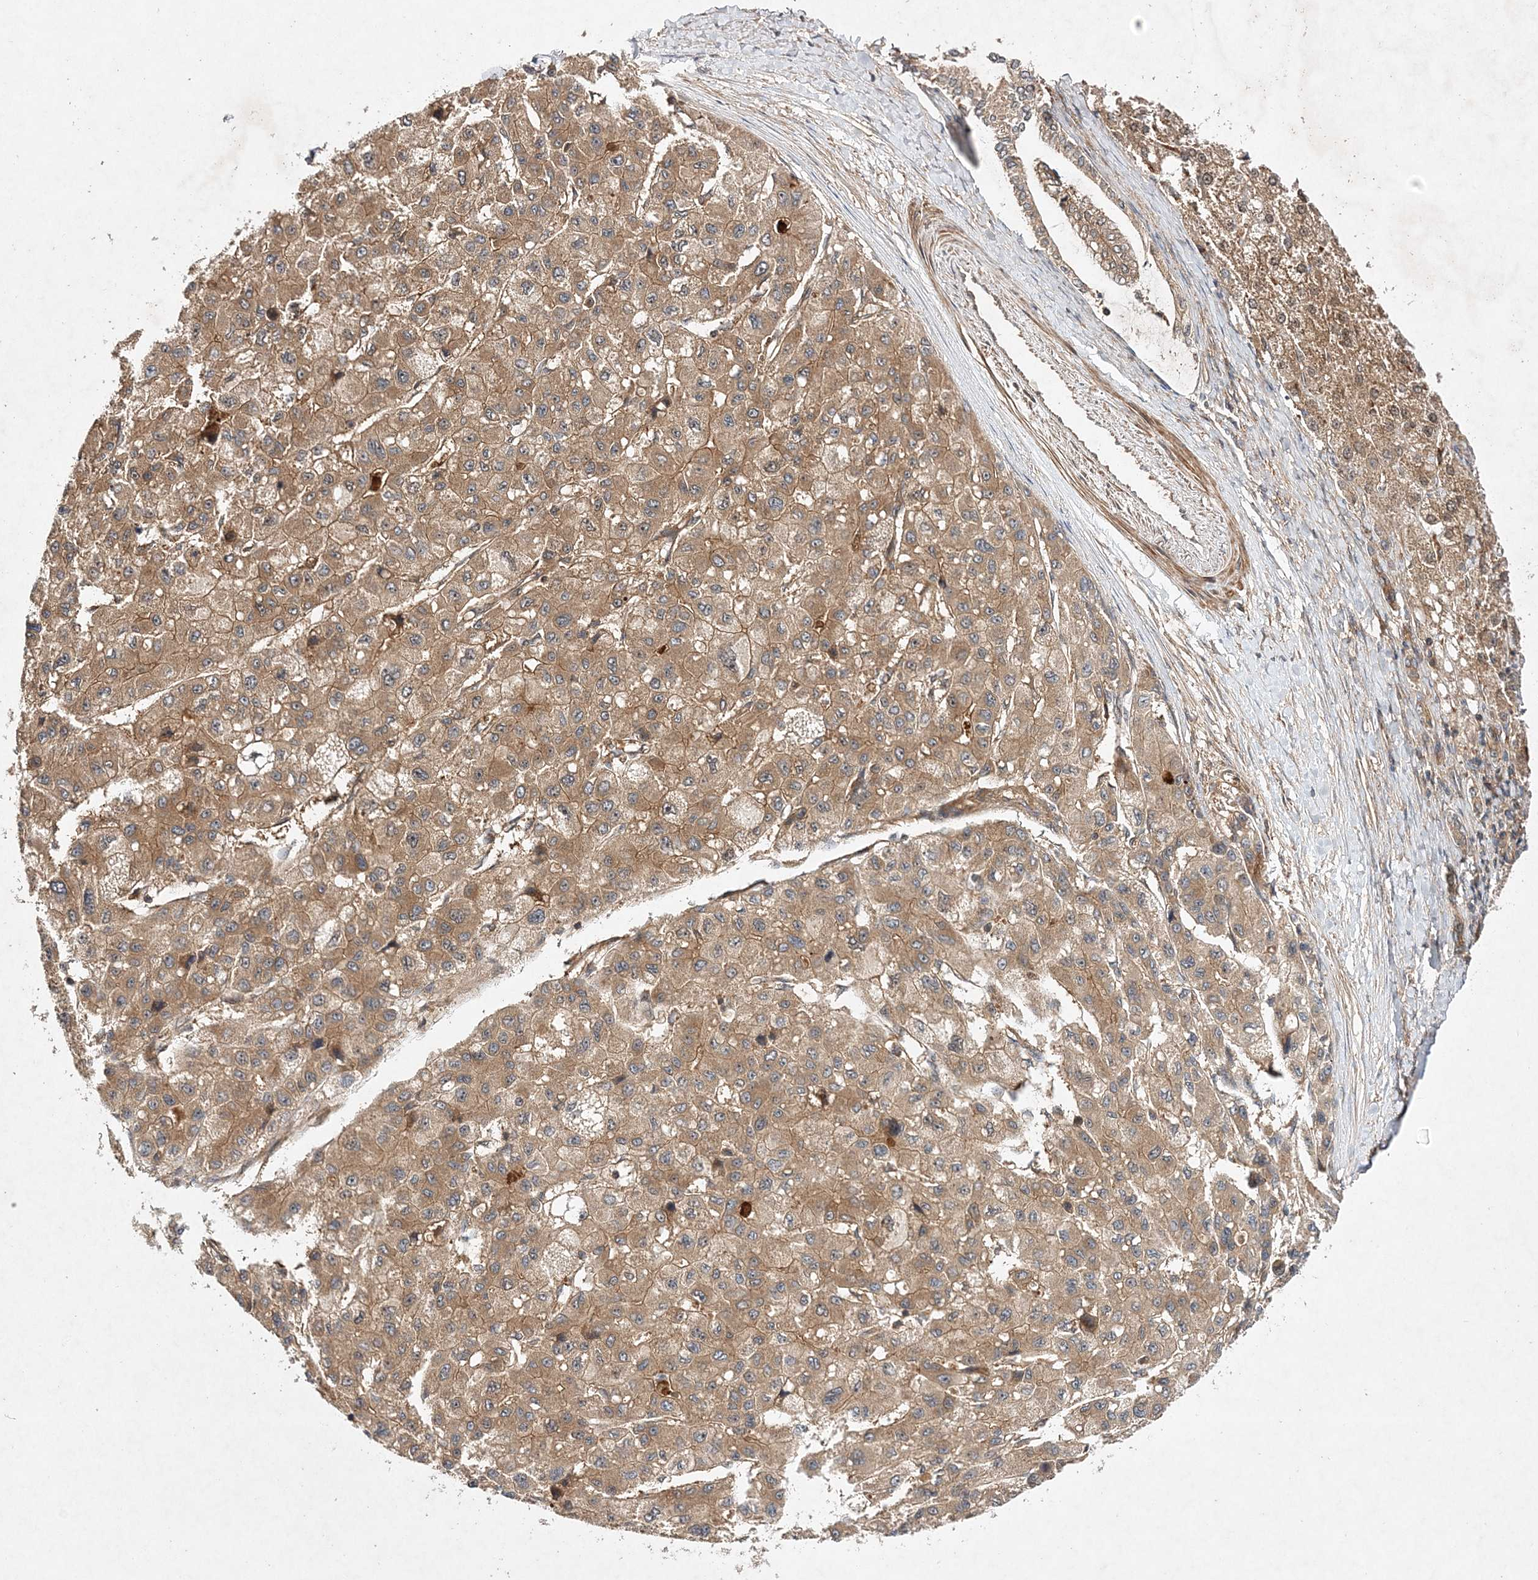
{"staining": {"intensity": "moderate", "quantity": ">75%", "location": "cytoplasmic/membranous"}, "tissue": "liver cancer", "cell_type": "Tumor cells", "image_type": "cancer", "snomed": [{"axis": "morphology", "description": "Carcinoma, Hepatocellular, NOS"}, {"axis": "topography", "description": "Liver"}], "caption": "Immunohistochemistry of liver cancer (hepatocellular carcinoma) exhibits medium levels of moderate cytoplasmic/membranous staining in approximately >75% of tumor cells. (DAB IHC with brightfield microscopy, high magnification).", "gene": "TMEM9B", "patient": {"sex": "male", "age": 80}}